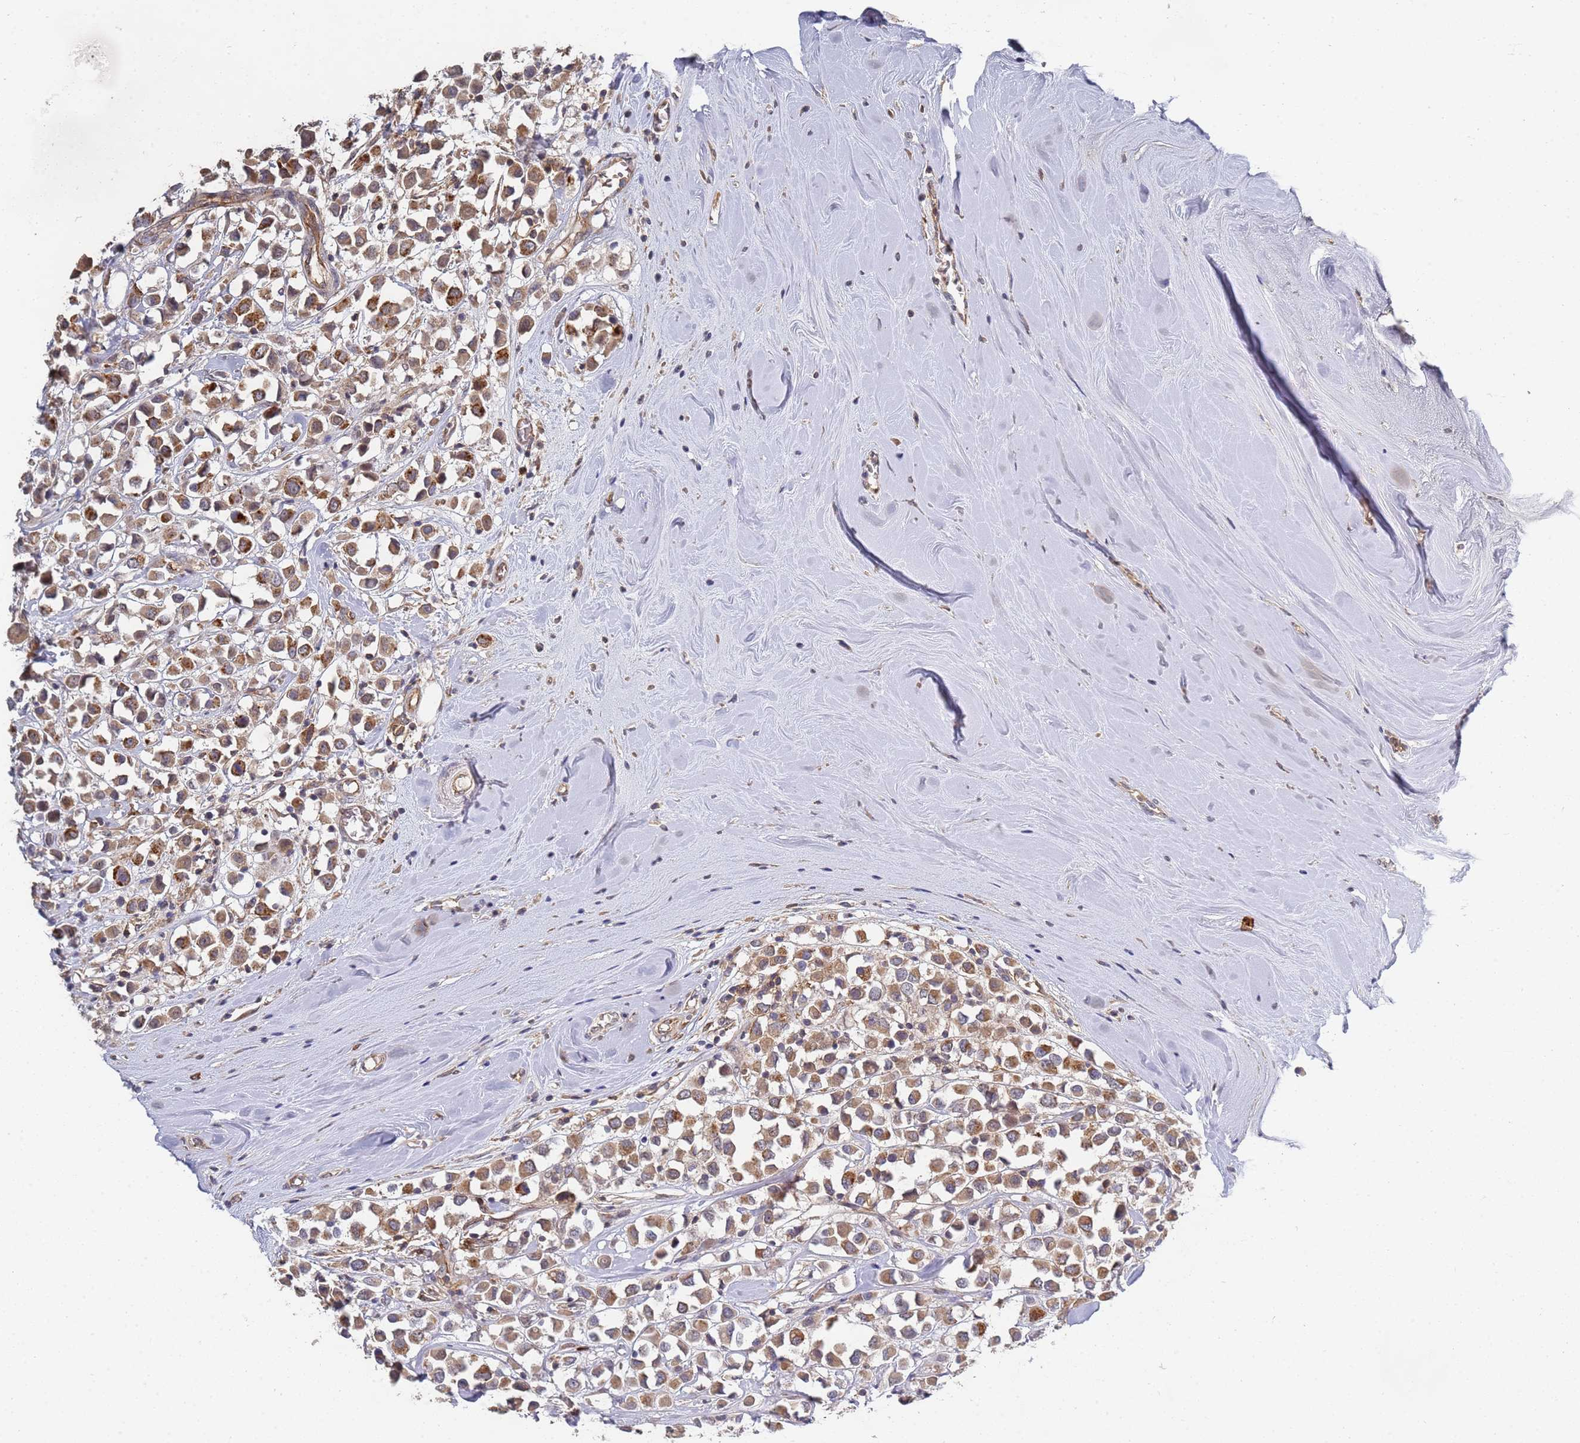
{"staining": {"intensity": "moderate", "quantity": ">75%", "location": "cytoplasmic/membranous"}, "tissue": "breast cancer", "cell_type": "Tumor cells", "image_type": "cancer", "snomed": [{"axis": "morphology", "description": "Duct carcinoma"}, {"axis": "topography", "description": "Breast"}], "caption": "Moderate cytoplasmic/membranous staining for a protein is present in approximately >75% of tumor cells of breast intraductal carcinoma using IHC.", "gene": "ABCB6", "patient": {"sex": "female", "age": 61}}